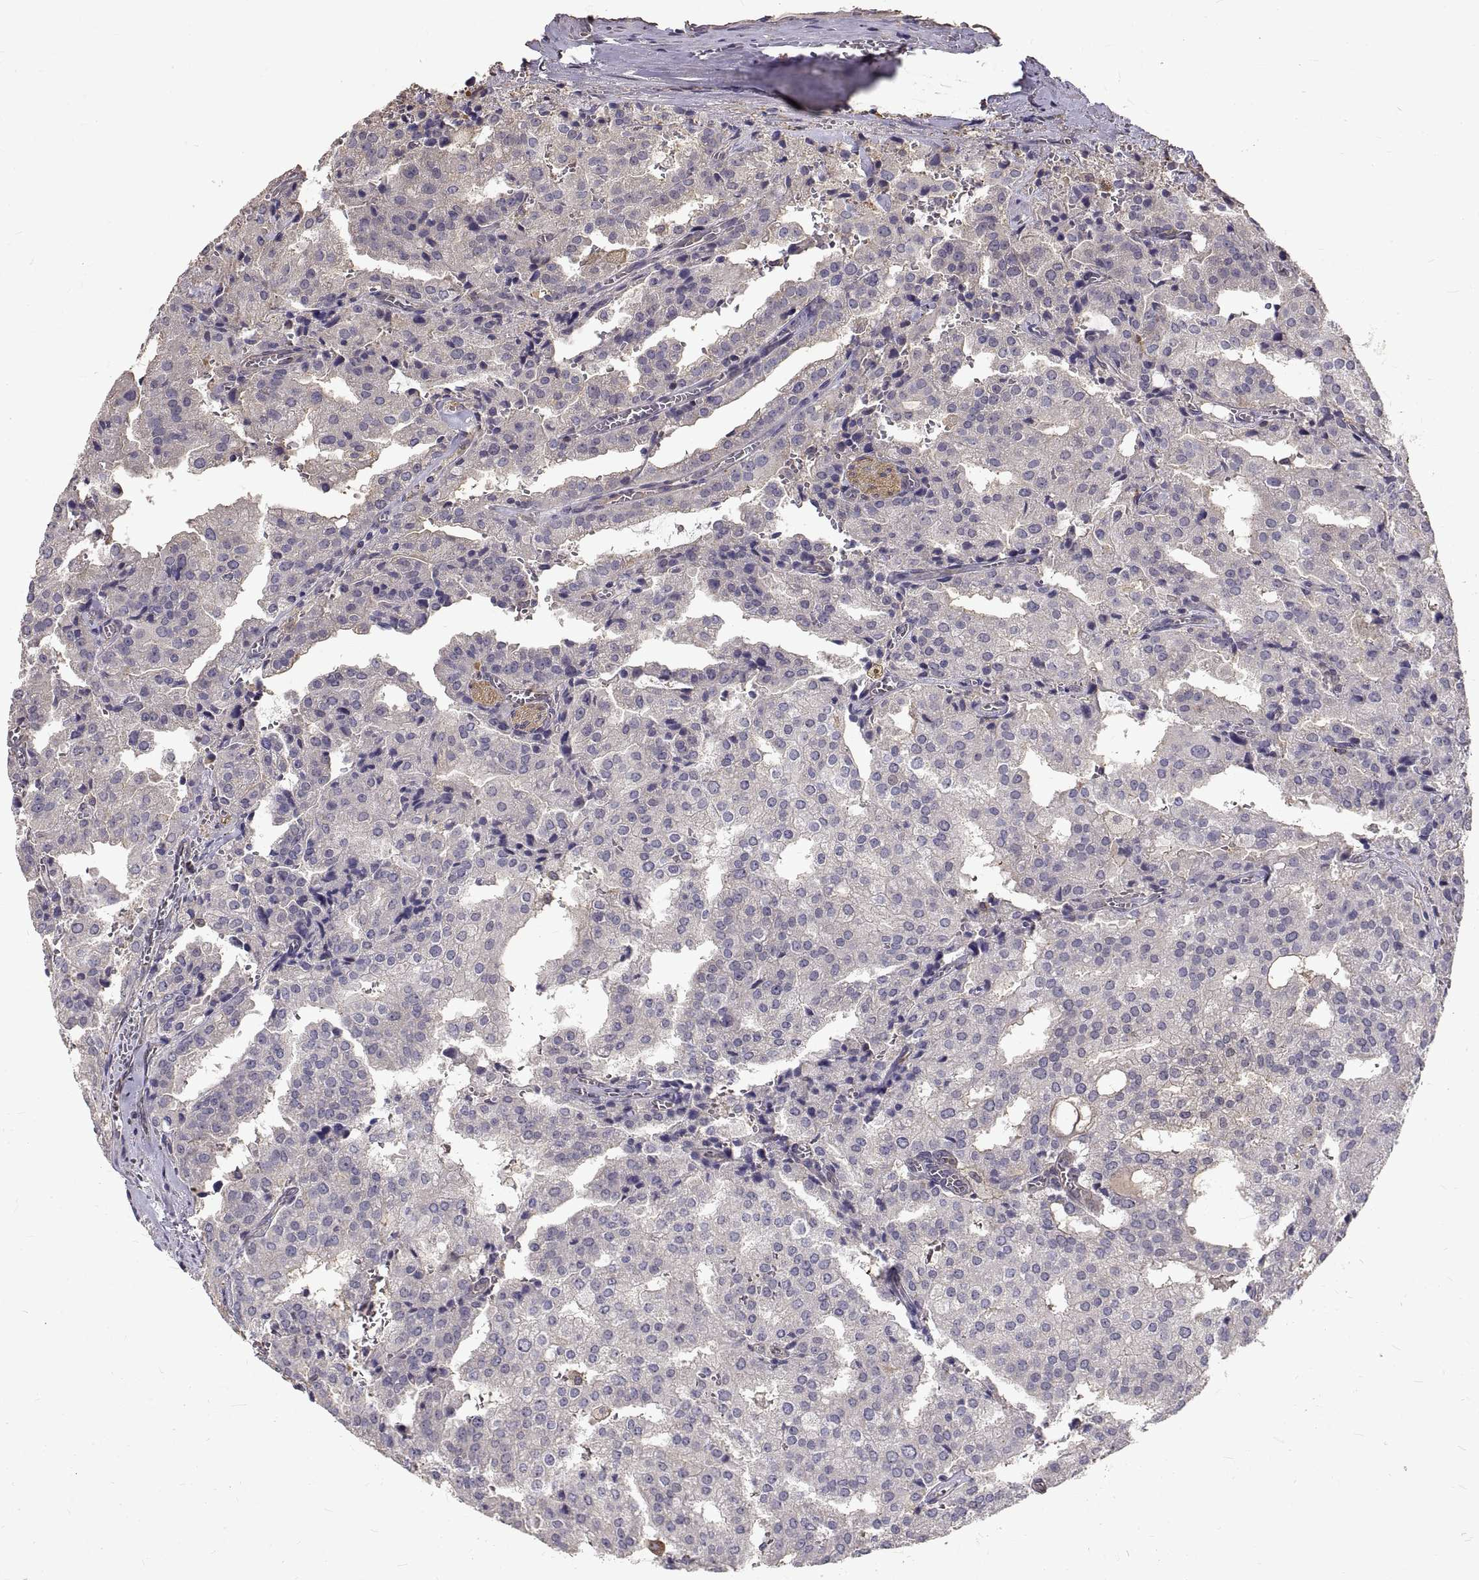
{"staining": {"intensity": "negative", "quantity": "none", "location": "none"}, "tissue": "prostate cancer", "cell_type": "Tumor cells", "image_type": "cancer", "snomed": [{"axis": "morphology", "description": "Adenocarcinoma, High grade"}, {"axis": "topography", "description": "Prostate"}], "caption": "Immunohistochemistry histopathology image of prostate cancer stained for a protein (brown), which demonstrates no positivity in tumor cells.", "gene": "PEA15", "patient": {"sex": "male", "age": 68}}